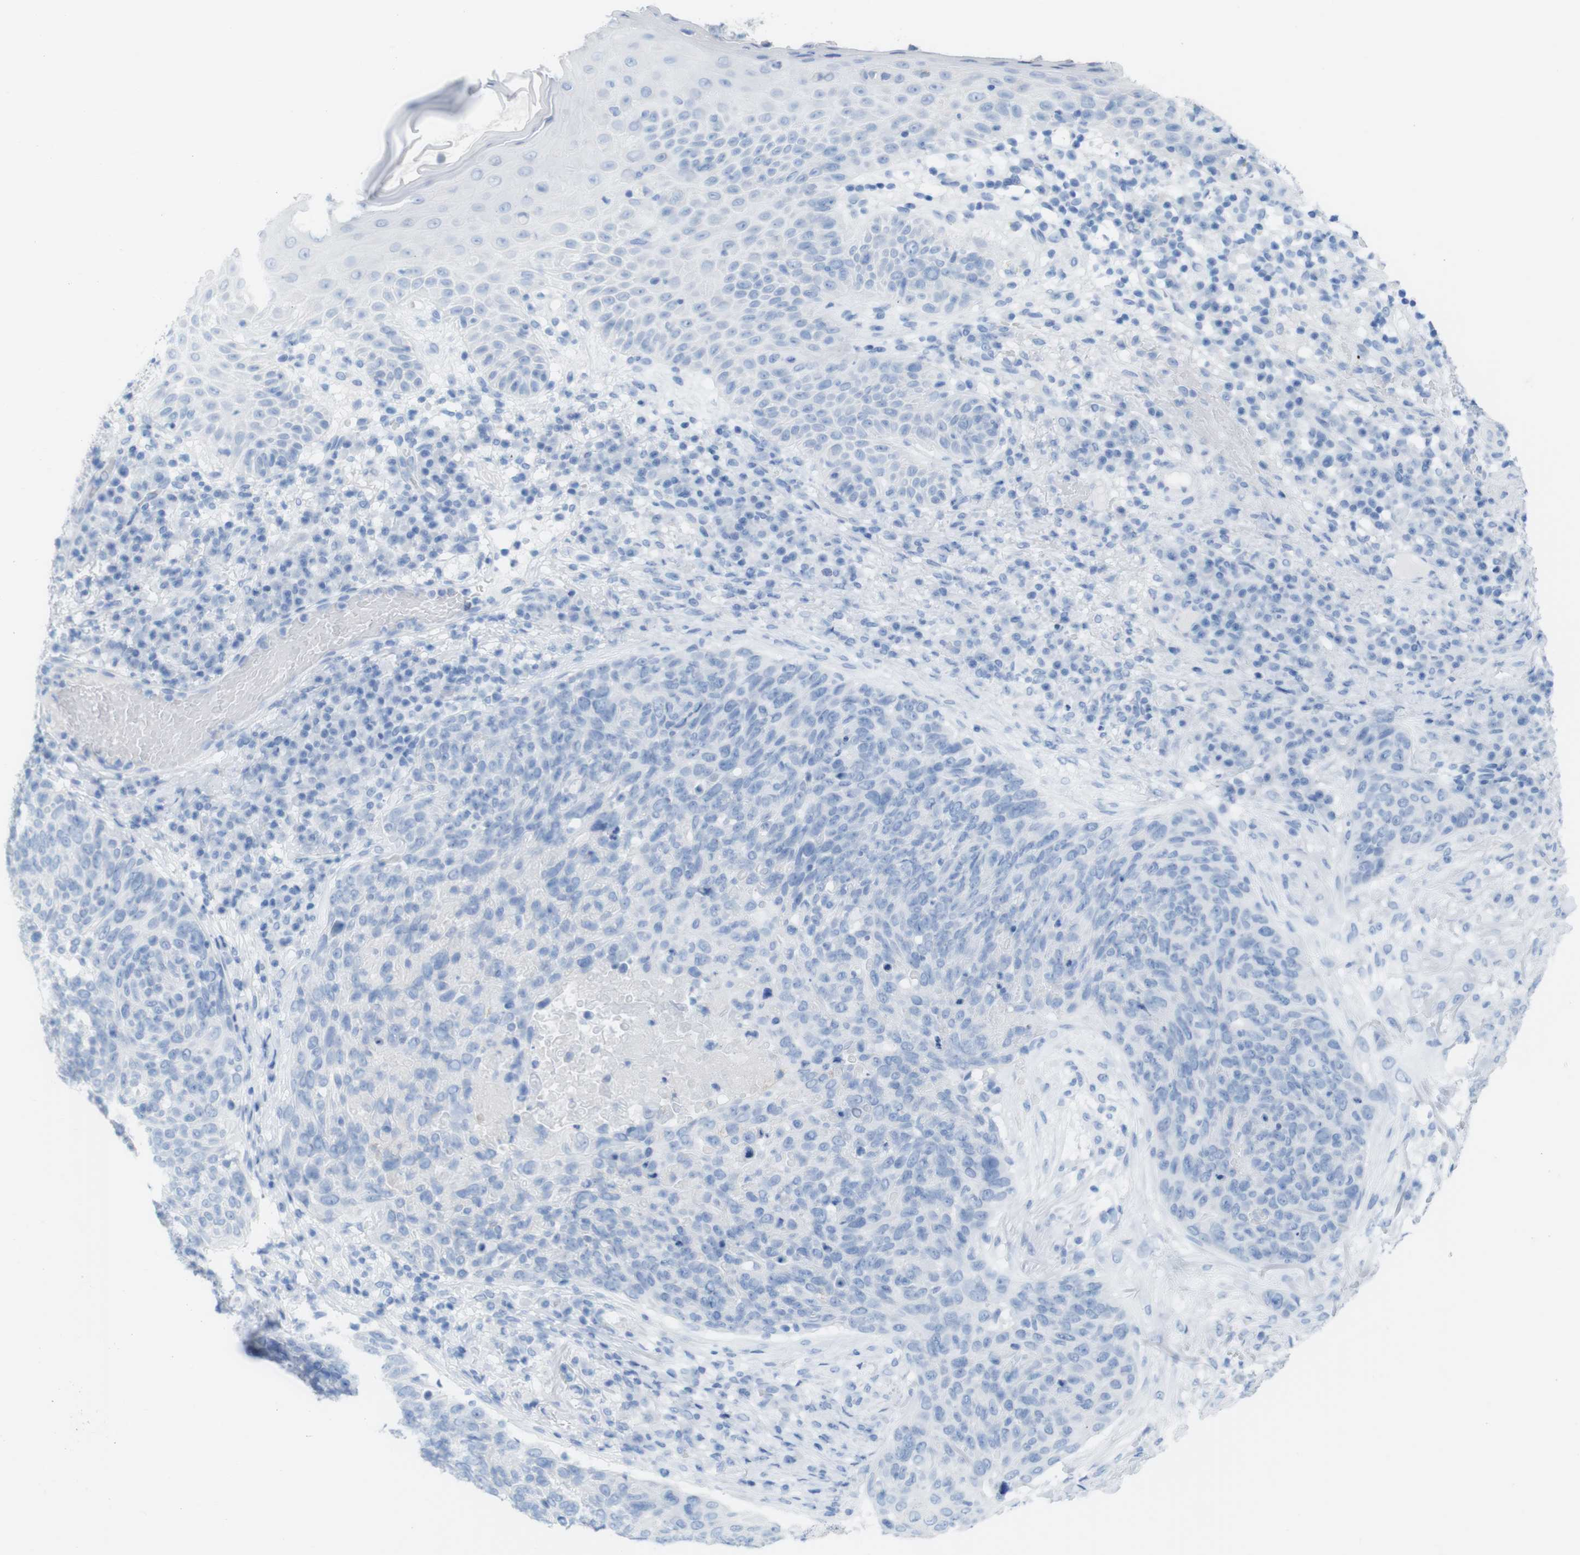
{"staining": {"intensity": "negative", "quantity": "none", "location": "none"}, "tissue": "skin cancer", "cell_type": "Tumor cells", "image_type": "cancer", "snomed": [{"axis": "morphology", "description": "Squamous cell carcinoma in situ, NOS"}, {"axis": "morphology", "description": "Squamous cell carcinoma, NOS"}, {"axis": "topography", "description": "Skin"}], "caption": "Immunohistochemistry image of neoplastic tissue: human skin cancer (squamous cell carcinoma in situ) stained with DAB shows no significant protein expression in tumor cells.", "gene": "MYH7", "patient": {"sex": "male", "age": 93}}